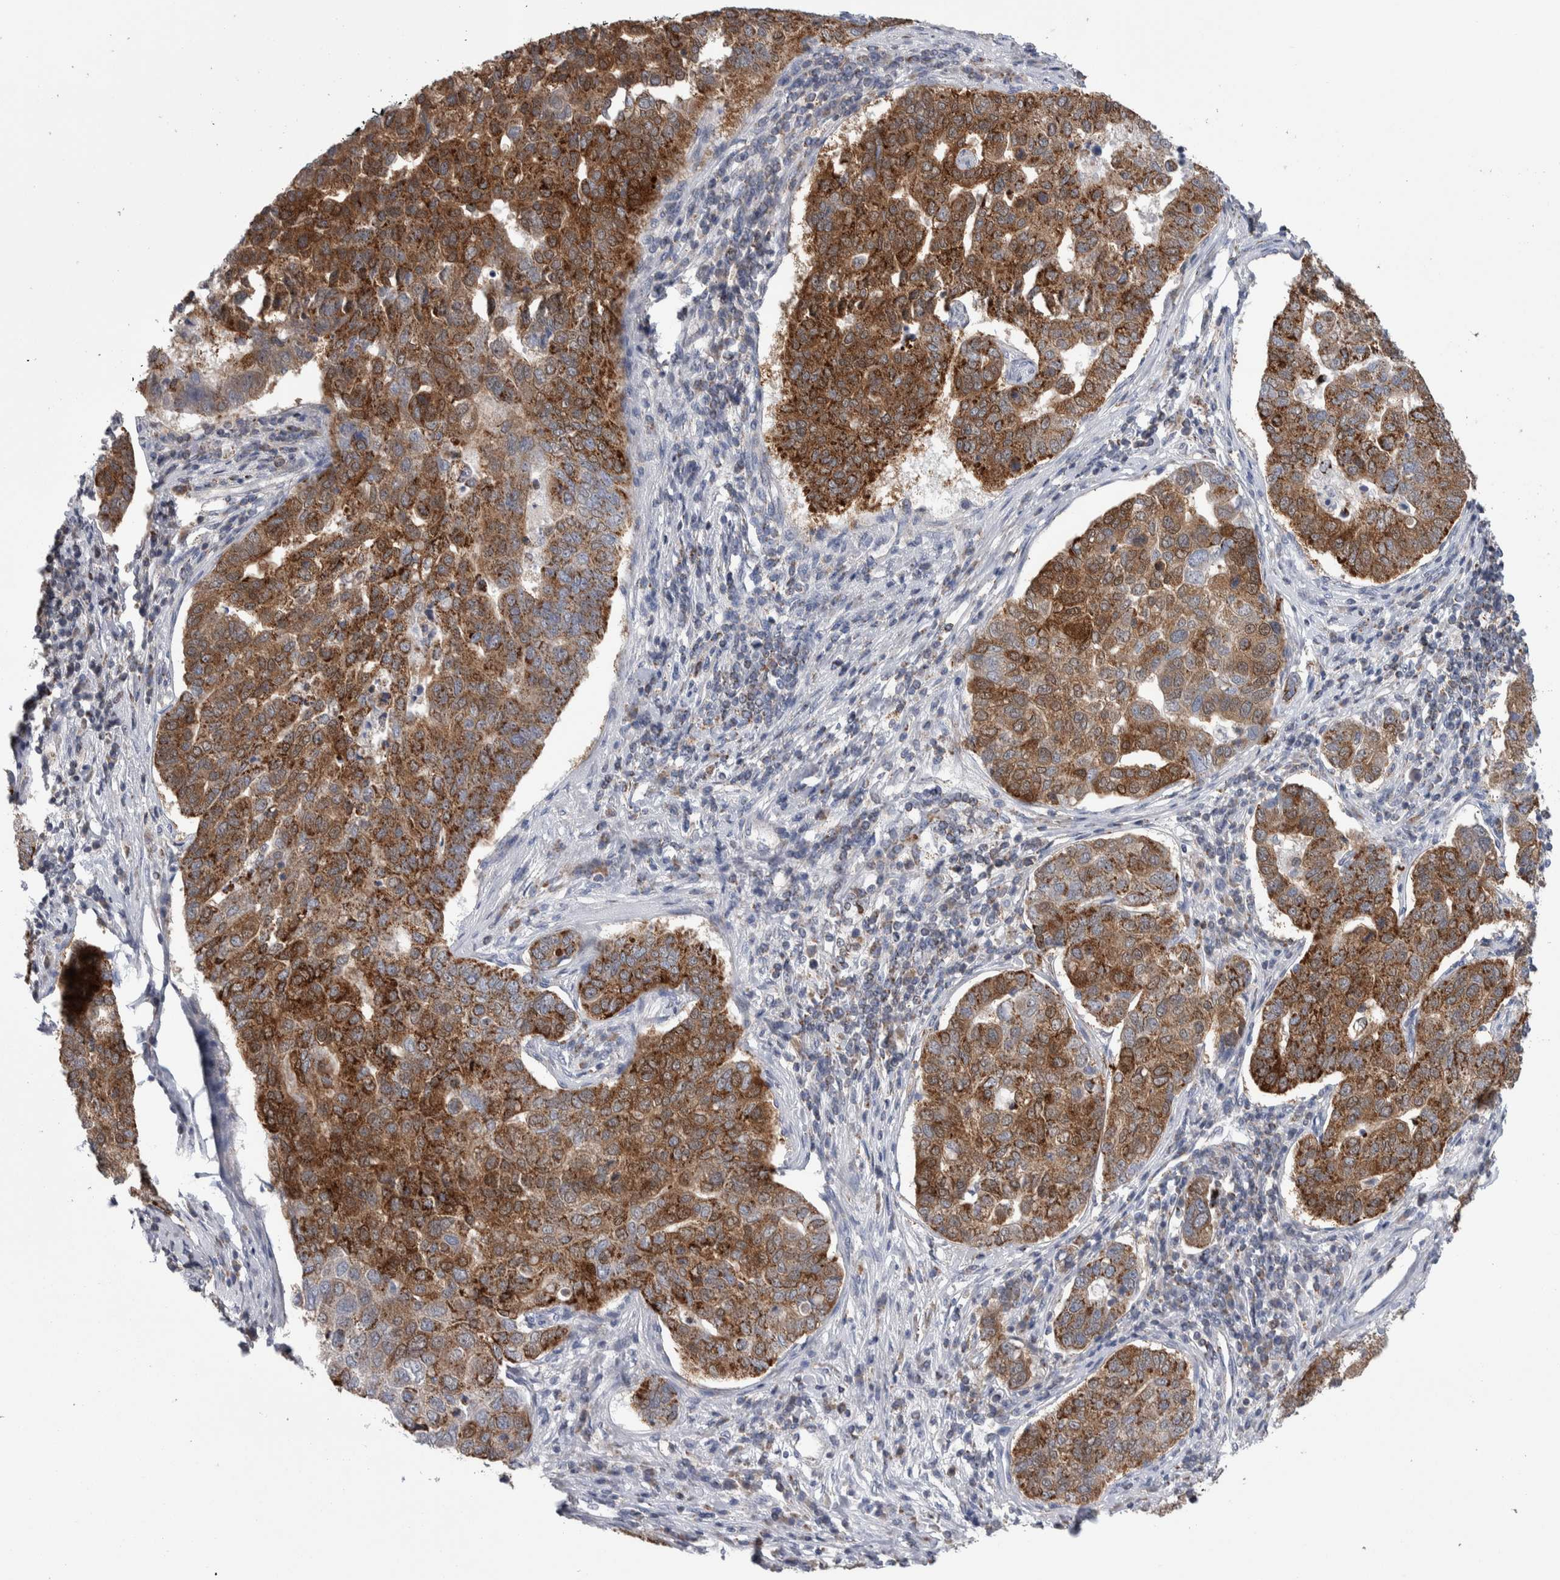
{"staining": {"intensity": "strong", "quantity": ">75%", "location": "cytoplasmic/membranous"}, "tissue": "pancreatic cancer", "cell_type": "Tumor cells", "image_type": "cancer", "snomed": [{"axis": "morphology", "description": "Adenocarcinoma, NOS"}, {"axis": "topography", "description": "Pancreas"}], "caption": "Protein staining of adenocarcinoma (pancreatic) tissue reveals strong cytoplasmic/membranous expression in approximately >75% of tumor cells.", "gene": "ETFA", "patient": {"sex": "female", "age": 61}}